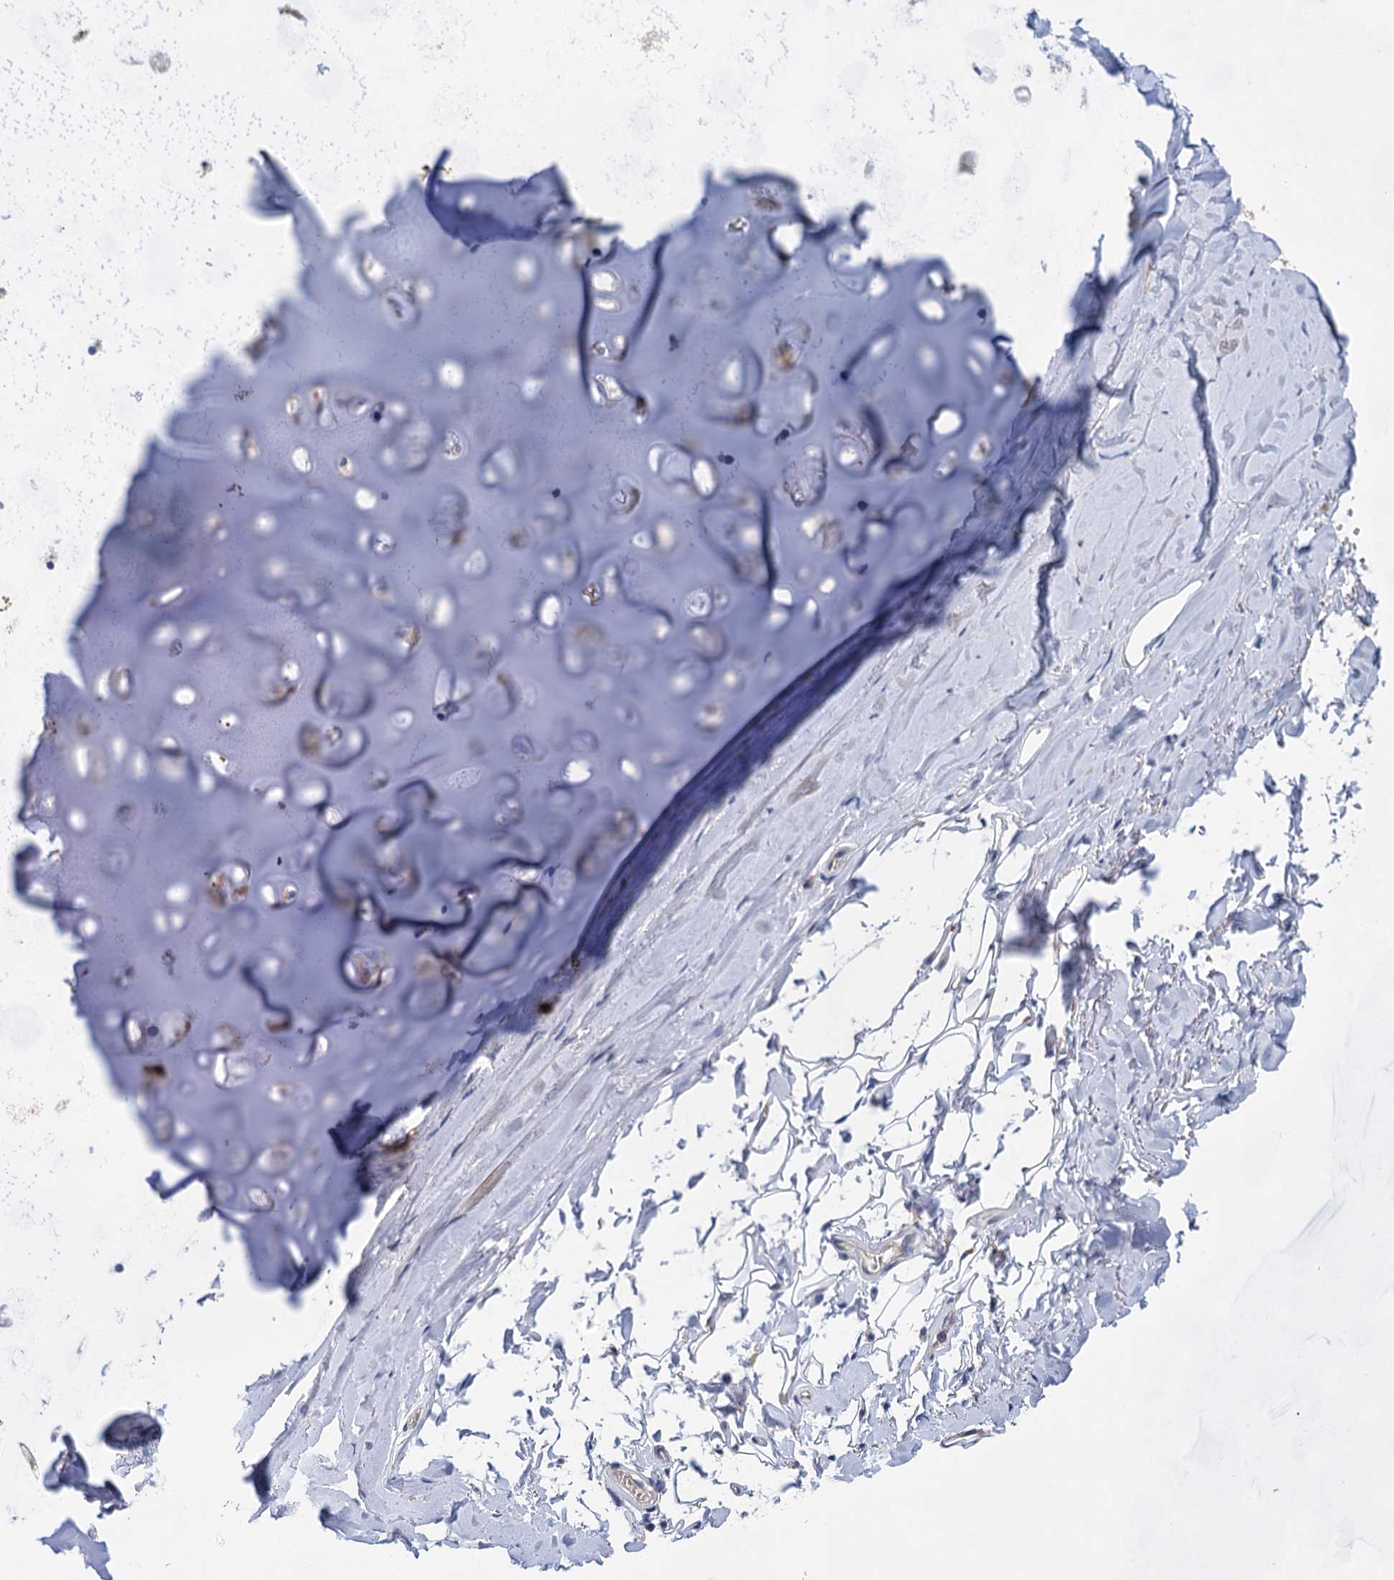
{"staining": {"intensity": "negative", "quantity": "none", "location": "none"}, "tissue": "adipose tissue", "cell_type": "Adipocytes", "image_type": "normal", "snomed": [{"axis": "morphology", "description": "Normal tissue, NOS"}, {"axis": "topography", "description": "Lymph node"}, {"axis": "topography", "description": "Bronchus"}], "caption": "High power microscopy photomicrograph of an immunohistochemistry photomicrograph of unremarkable adipose tissue, revealing no significant expression in adipocytes.", "gene": "MORN3", "patient": {"sex": "male", "age": 63}}